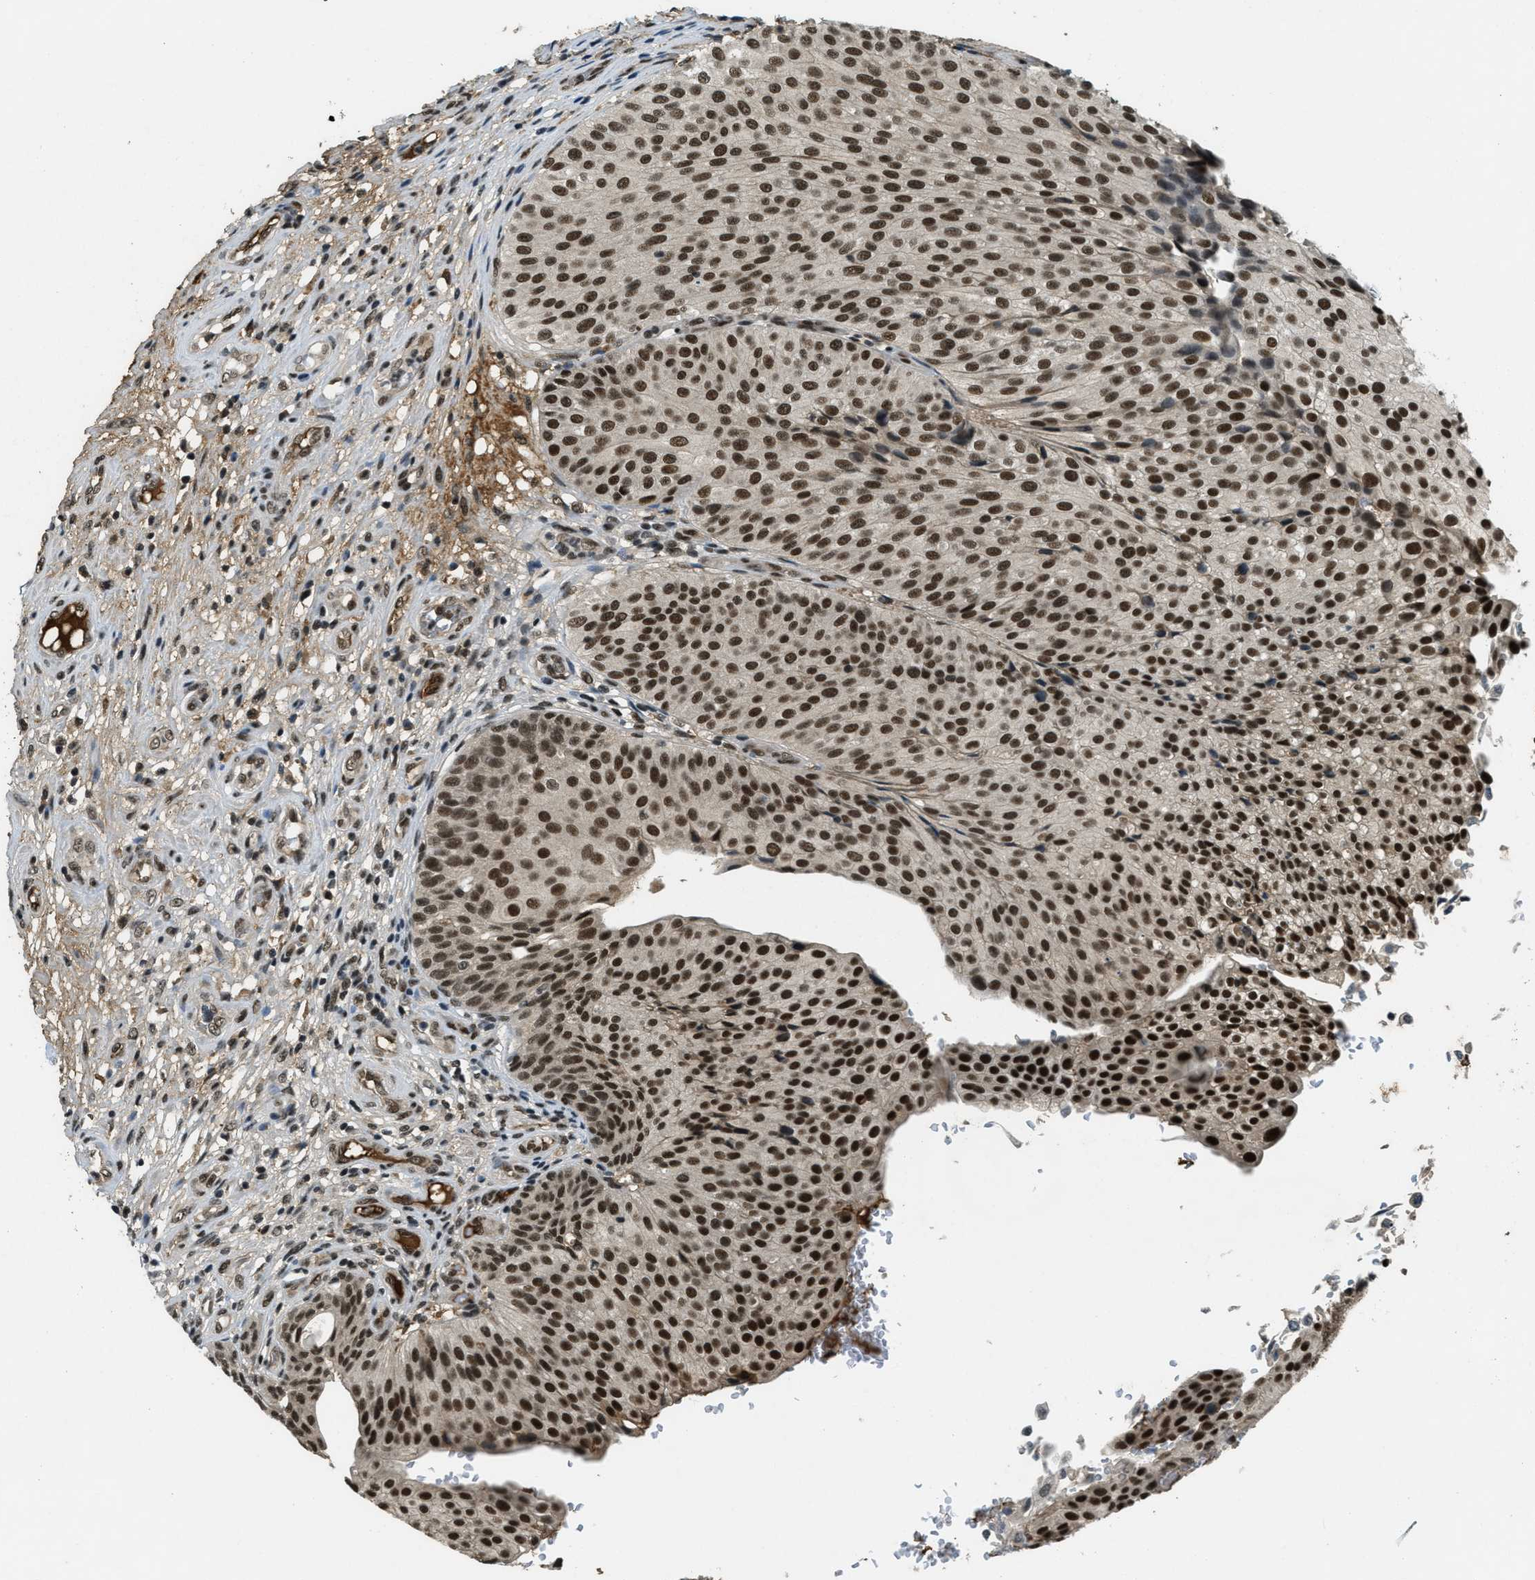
{"staining": {"intensity": "strong", "quantity": "25%-75%", "location": "nuclear"}, "tissue": "urothelial cancer", "cell_type": "Tumor cells", "image_type": "cancer", "snomed": [{"axis": "morphology", "description": "Urothelial carcinoma, Low grade"}, {"axis": "topography", "description": "Urinary bladder"}], "caption": "Protein analysis of urothelial cancer tissue exhibits strong nuclear expression in about 25%-75% of tumor cells.", "gene": "ZNF148", "patient": {"sex": "male", "age": 67}}